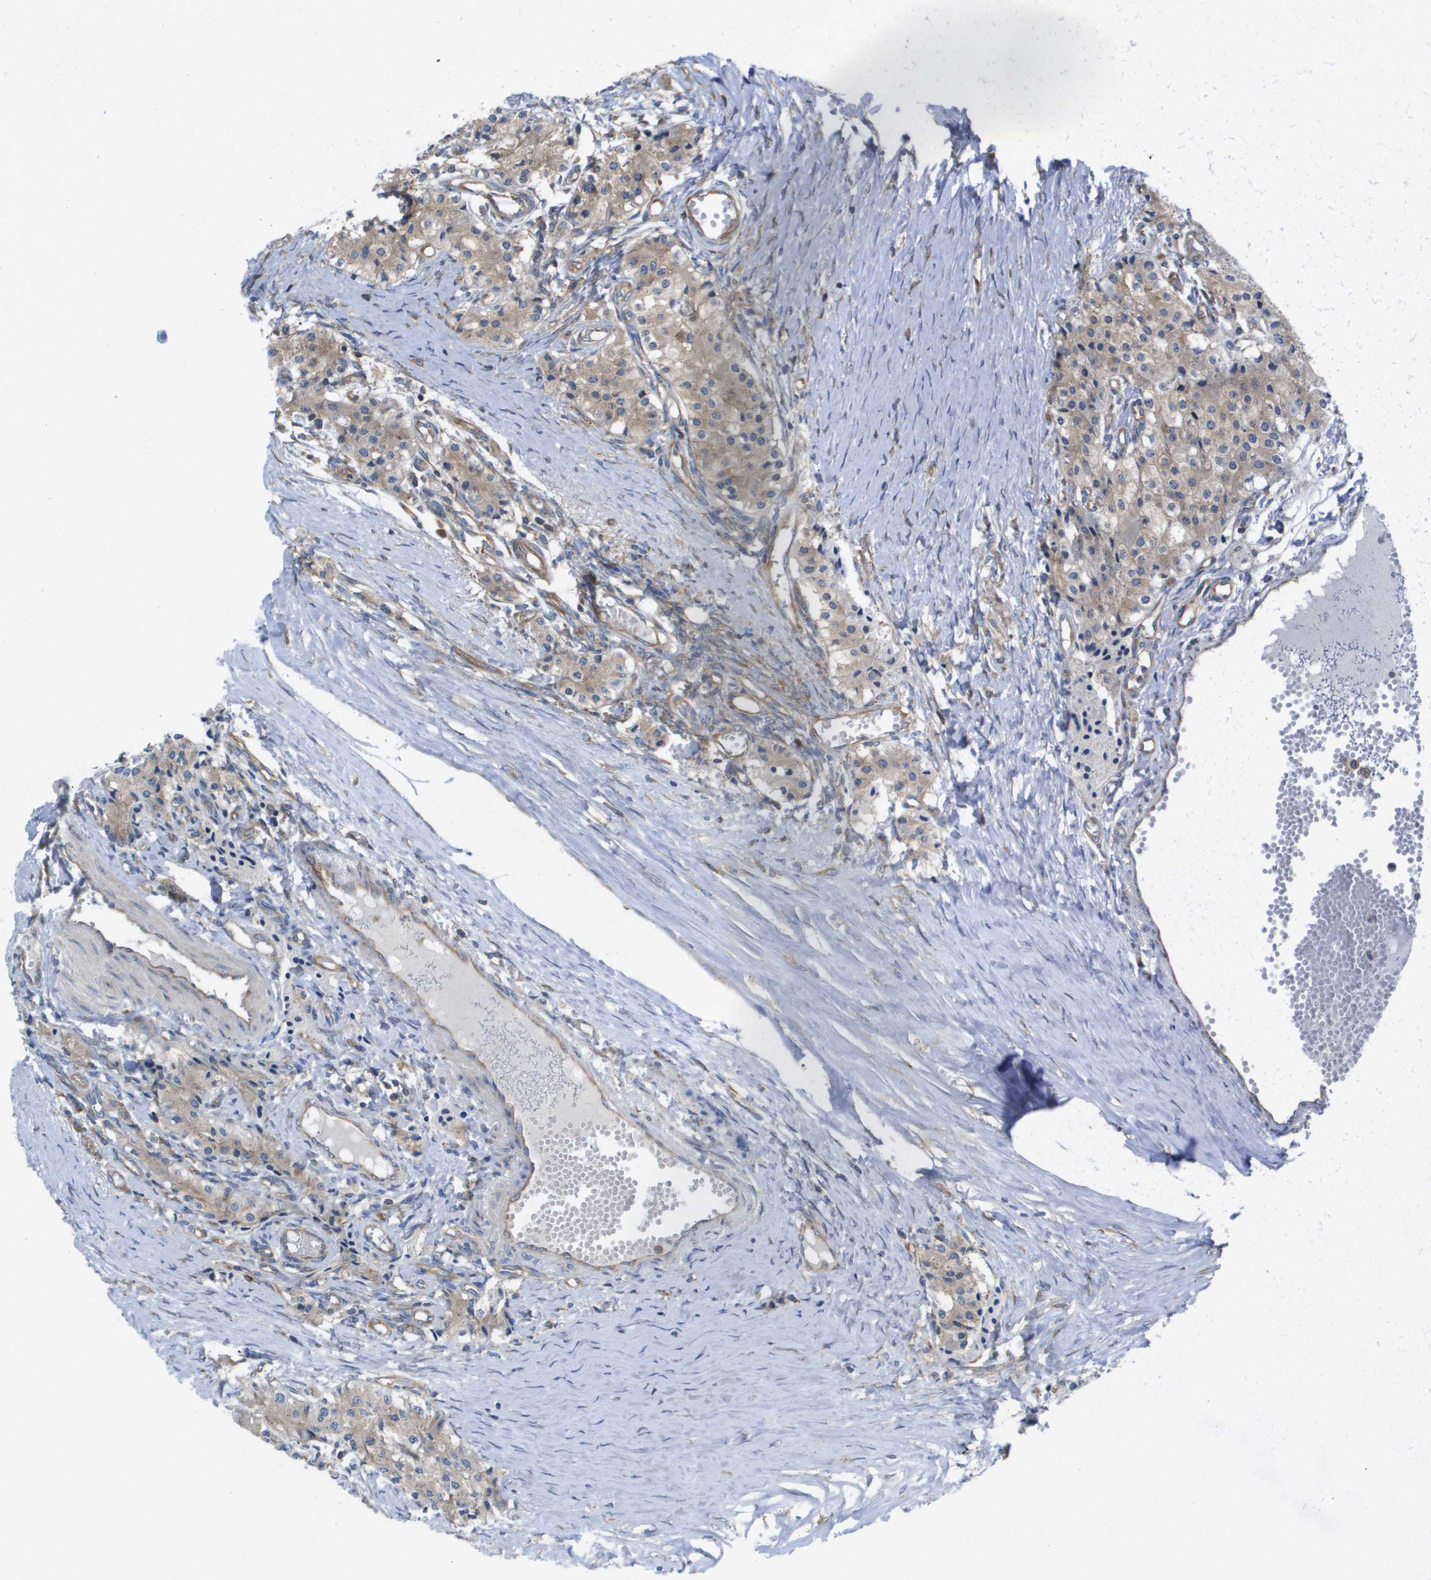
{"staining": {"intensity": "weak", "quantity": ">75%", "location": "cytoplasmic/membranous"}, "tissue": "carcinoid", "cell_type": "Tumor cells", "image_type": "cancer", "snomed": [{"axis": "morphology", "description": "Carcinoid, malignant, NOS"}, {"axis": "topography", "description": "Colon"}], "caption": "Immunohistochemical staining of human carcinoid reveals low levels of weak cytoplasmic/membranous expression in approximately >75% of tumor cells.", "gene": "EIF4G2", "patient": {"sex": "female", "age": 52}}